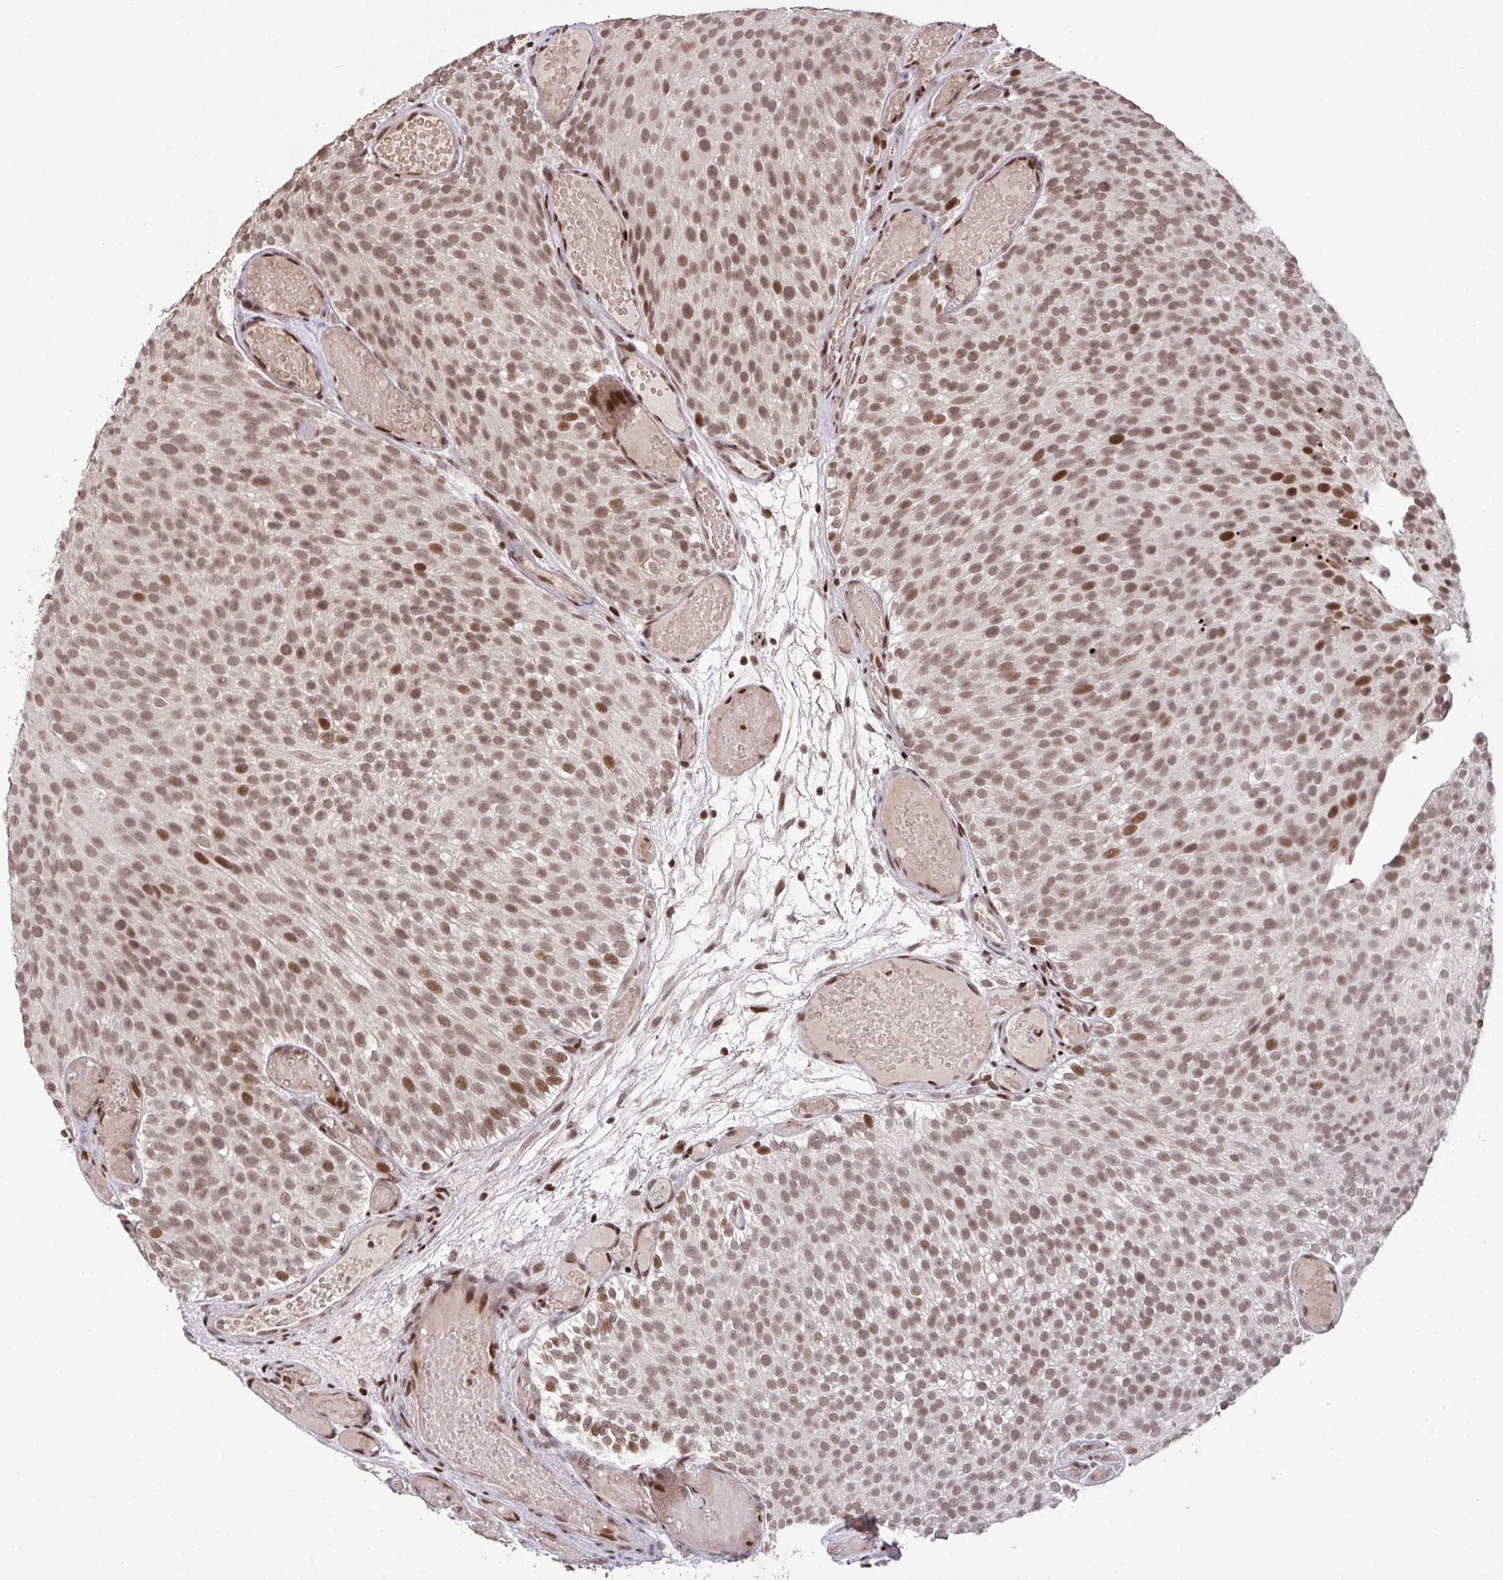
{"staining": {"intensity": "moderate", "quantity": ">75%", "location": "nuclear"}, "tissue": "urothelial cancer", "cell_type": "Tumor cells", "image_type": "cancer", "snomed": [{"axis": "morphology", "description": "Urothelial carcinoma, Low grade"}, {"axis": "topography", "description": "Urinary bladder"}], "caption": "A histopathology image showing moderate nuclear positivity in about >75% of tumor cells in urothelial carcinoma (low-grade), as visualized by brown immunohistochemical staining.", "gene": "NIP7", "patient": {"sex": "male", "age": 78}}